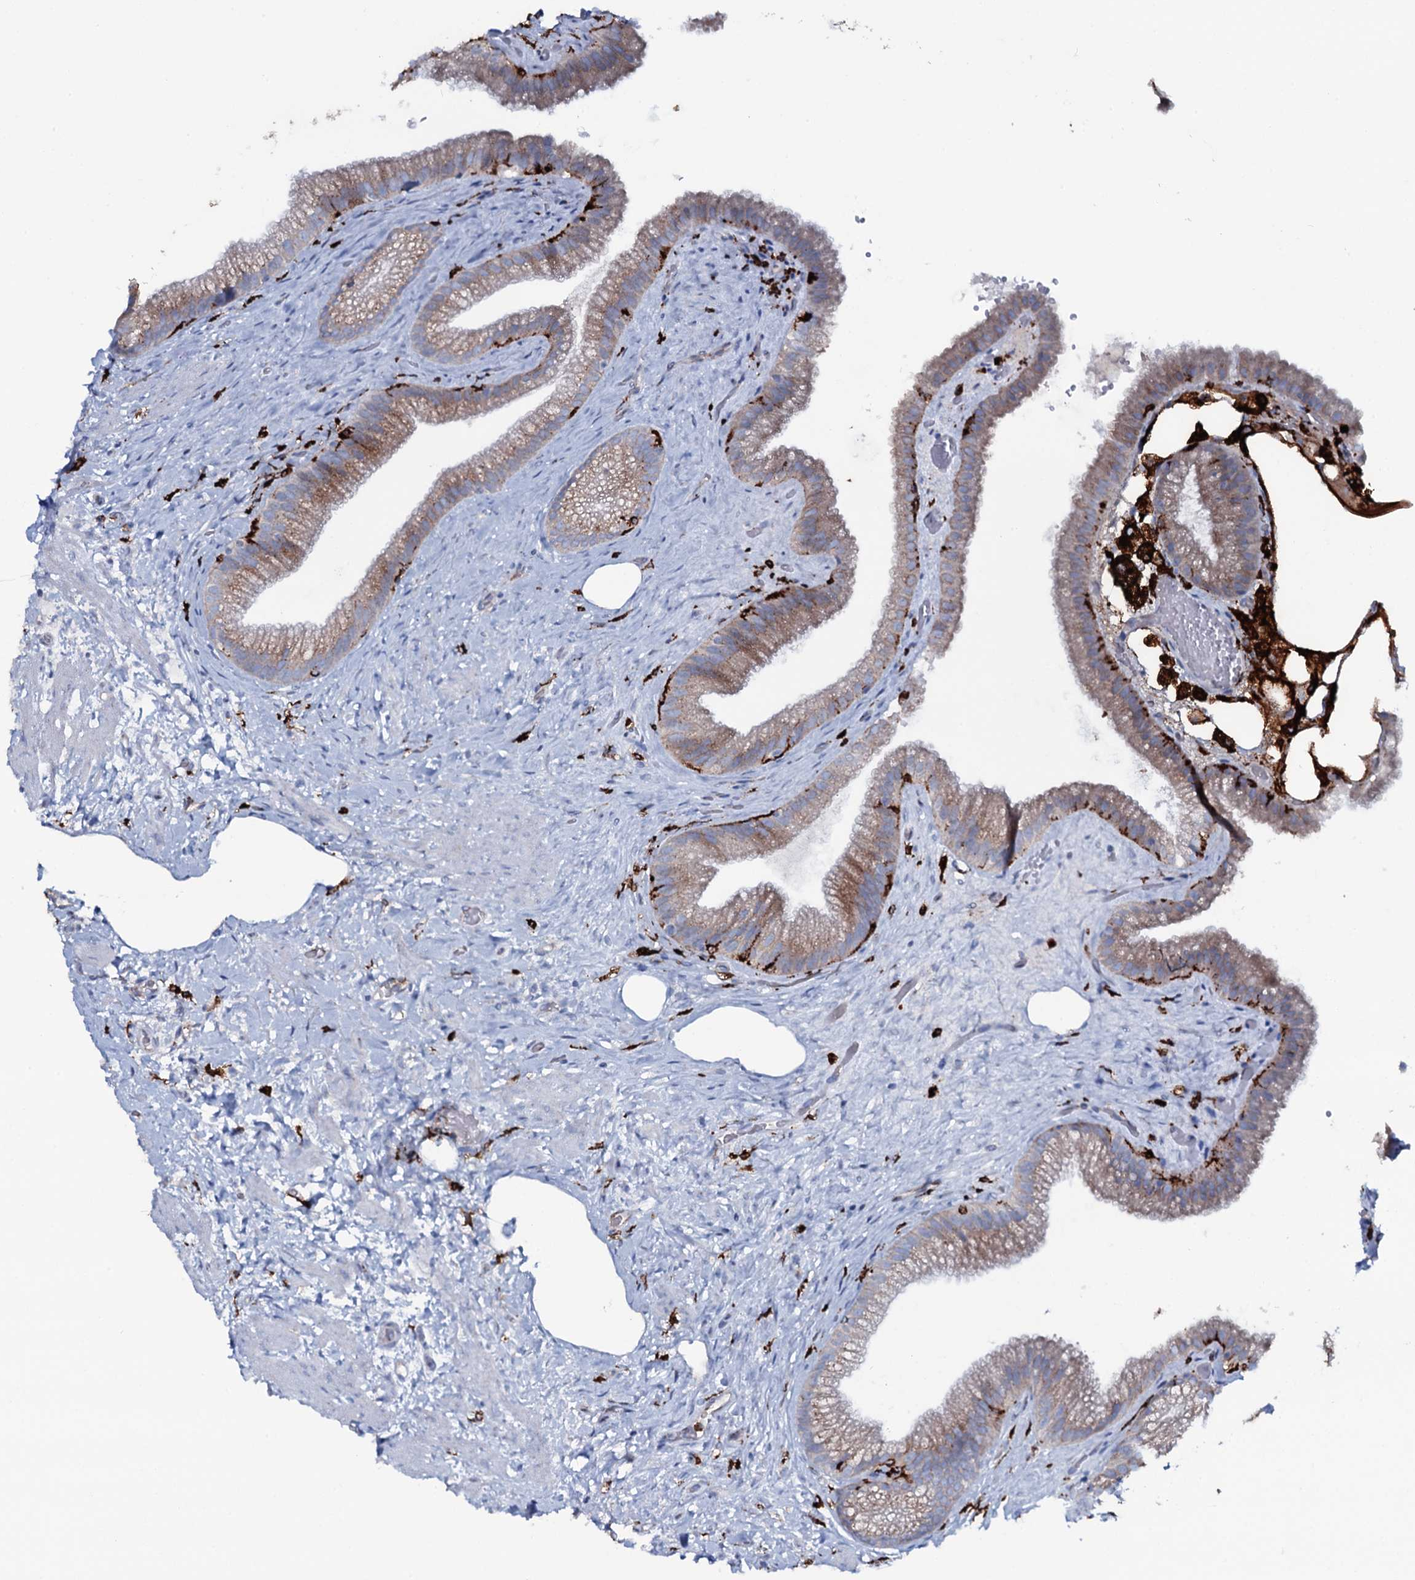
{"staining": {"intensity": "moderate", "quantity": ">75%", "location": "cytoplasmic/membranous"}, "tissue": "gallbladder", "cell_type": "Glandular cells", "image_type": "normal", "snomed": [{"axis": "morphology", "description": "Normal tissue, NOS"}, {"axis": "morphology", "description": "Inflammation, NOS"}, {"axis": "topography", "description": "Gallbladder"}], "caption": "Human gallbladder stained with a brown dye reveals moderate cytoplasmic/membranous positive staining in approximately >75% of glandular cells.", "gene": "OSBPL2", "patient": {"sex": "male", "age": 51}}